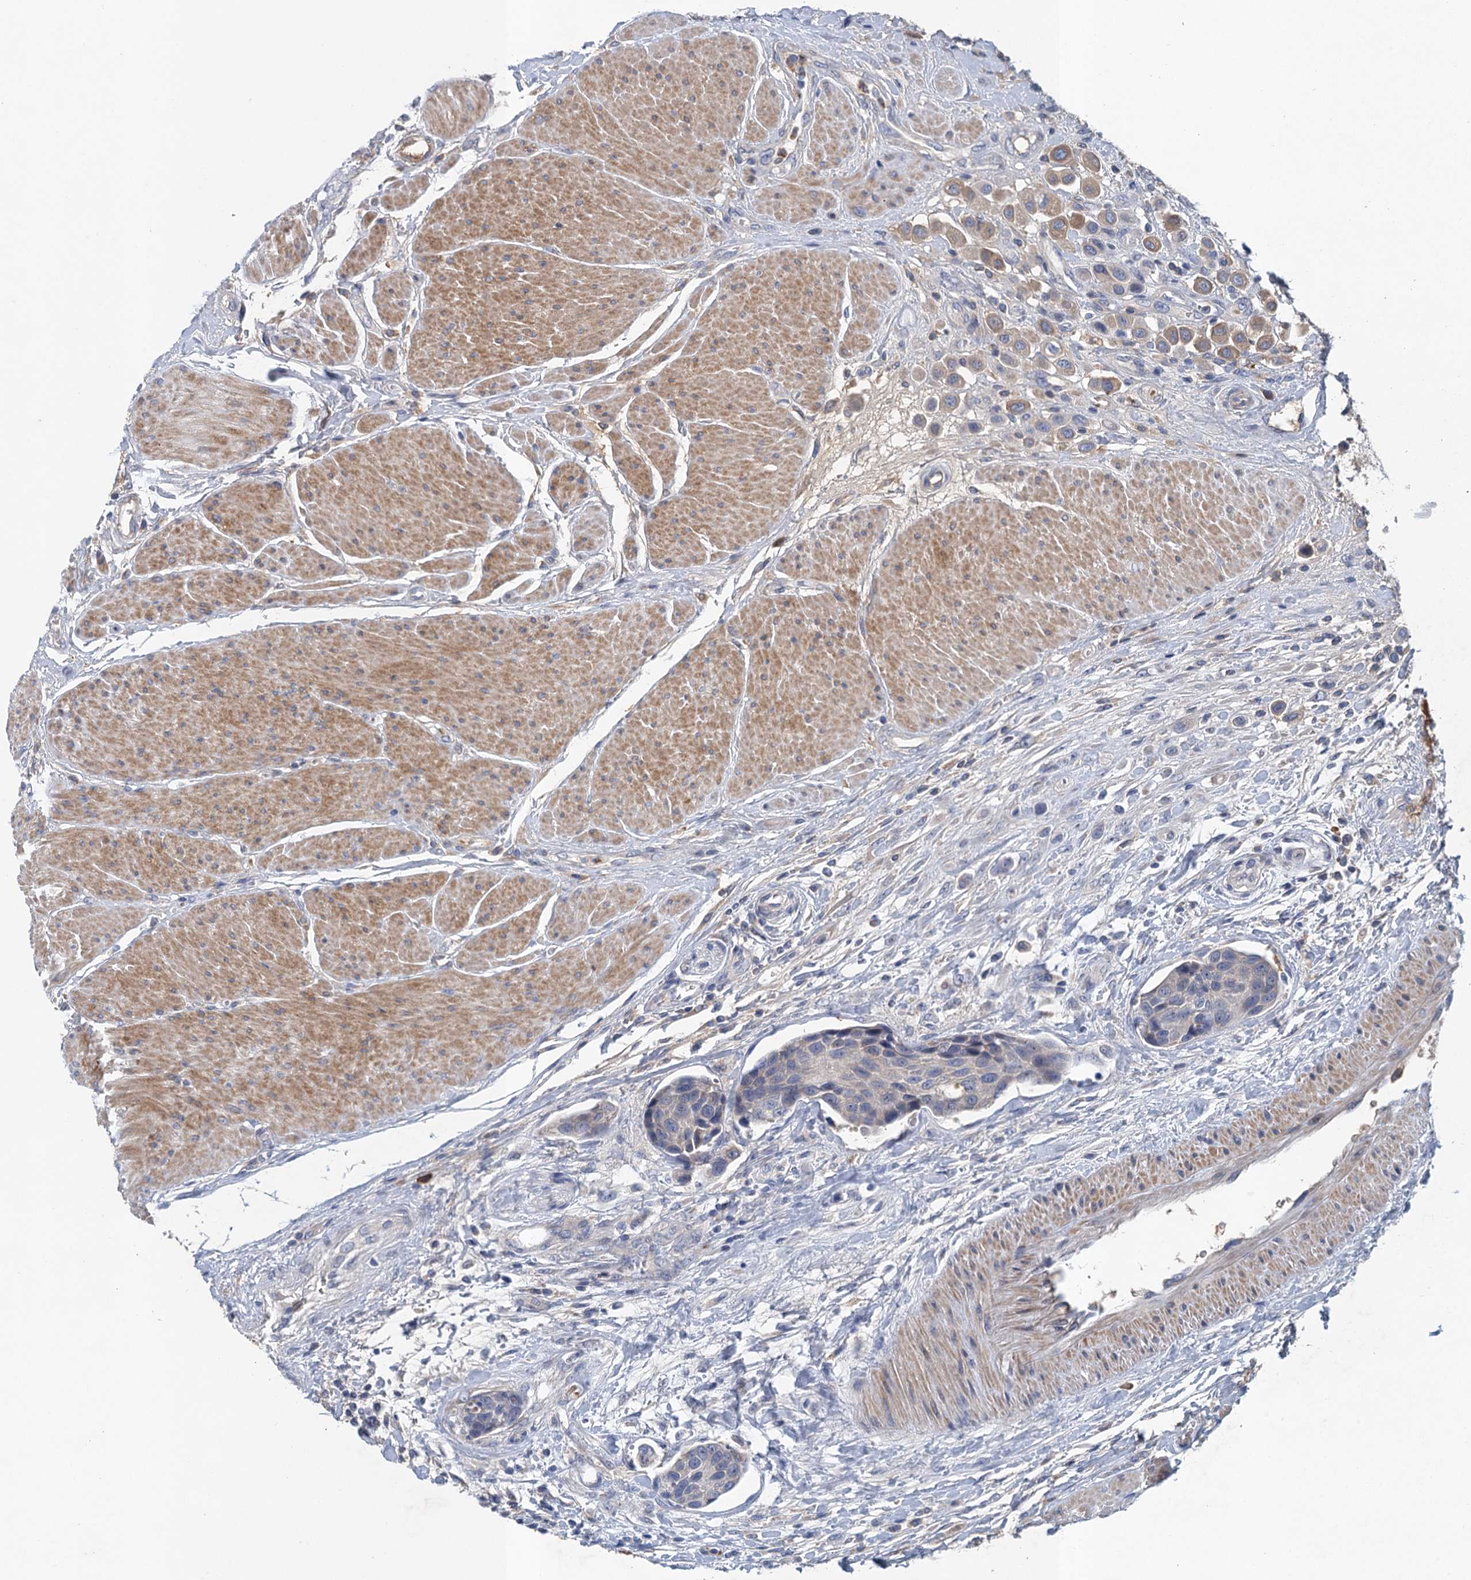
{"staining": {"intensity": "moderate", "quantity": "<25%", "location": "cytoplasmic/membranous"}, "tissue": "urothelial cancer", "cell_type": "Tumor cells", "image_type": "cancer", "snomed": [{"axis": "morphology", "description": "Urothelial carcinoma, High grade"}, {"axis": "topography", "description": "Urinary bladder"}], "caption": "Immunohistochemical staining of urothelial cancer reveals low levels of moderate cytoplasmic/membranous protein positivity in about <25% of tumor cells.", "gene": "TPCN1", "patient": {"sex": "male", "age": 50}}